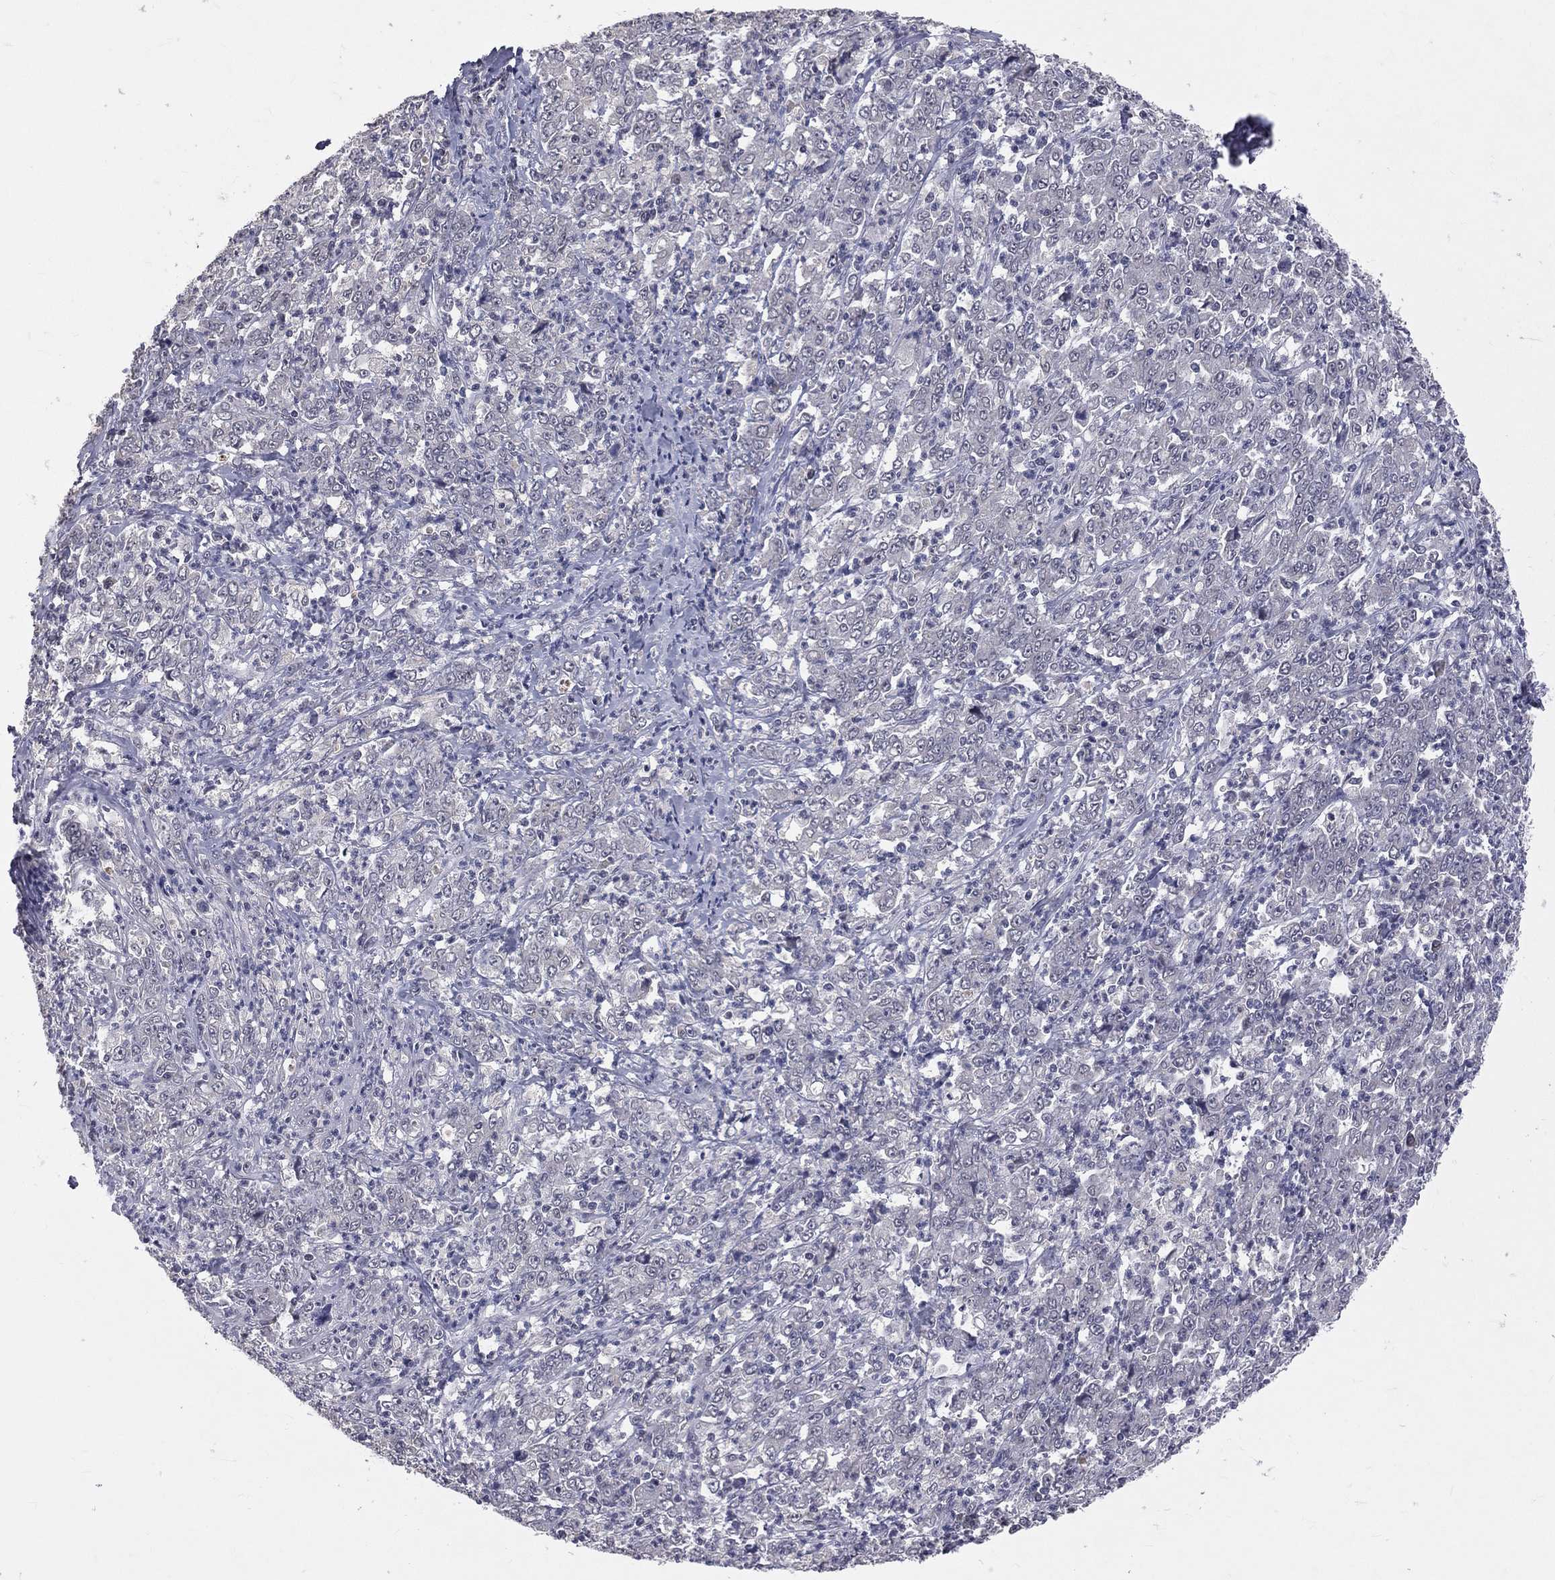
{"staining": {"intensity": "negative", "quantity": "none", "location": "none"}, "tissue": "stomach cancer", "cell_type": "Tumor cells", "image_type": "cancer", "snomed": [{"axis": "morphology", "description": "Adenocarcinoma, NOS"}, {"axis": "topography", "description": "Stomach, lower"}], "caption": "The IHC micrograph has no significant staining in tumor cells of adenocarcinoma (stomach) tissue.", "gene": "DSG4", "patient": {"sex": "female", "age": 71}}